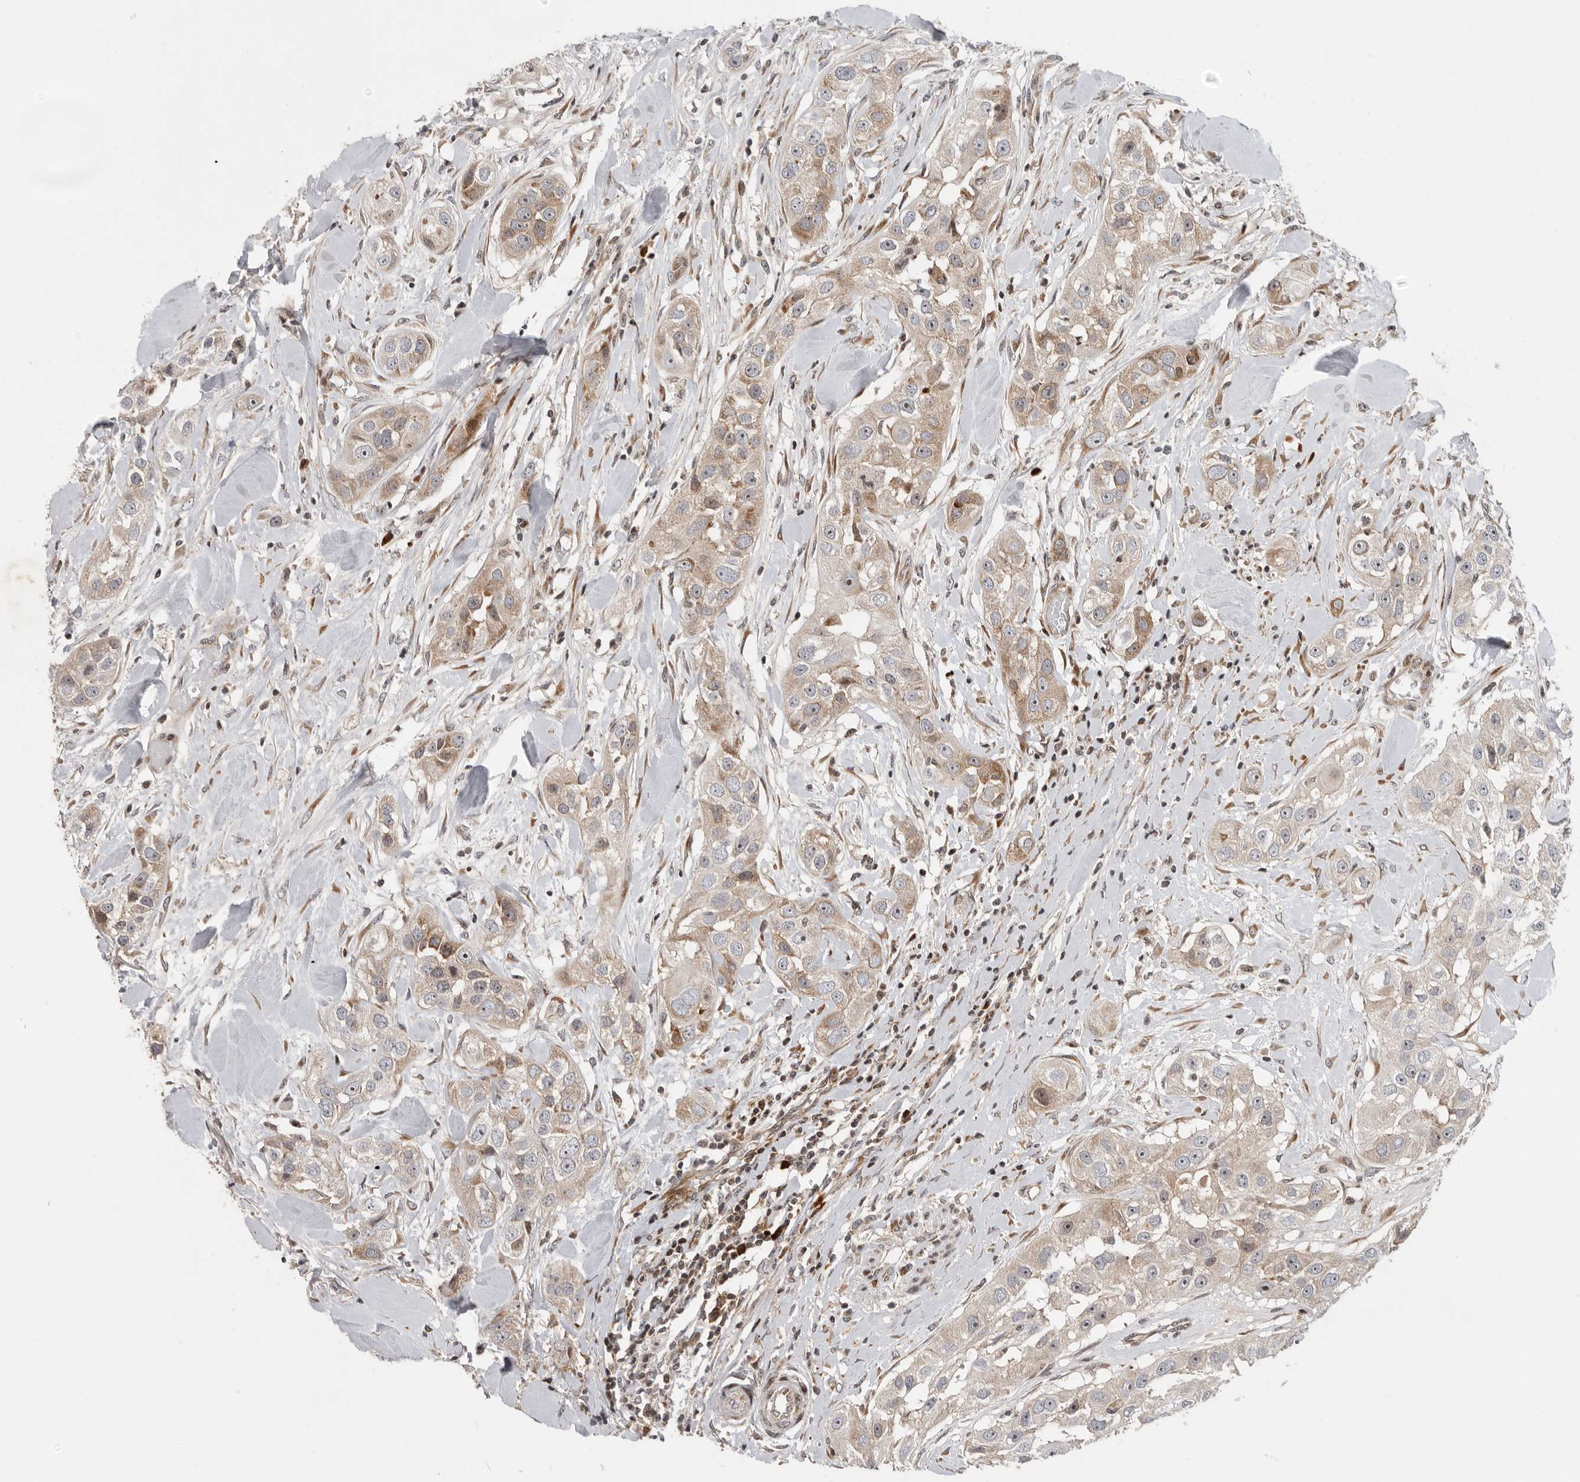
{"staining": {"intensity": "moderate", "quantity": "25%-75%", "location": "cytoplasmic/membranous"}, "tissue": "head and neck cancer", "cell_type": "Tumor cells", "image_type": "cancer", "snomed": [{"axis": "morphology", "description": "Normal tissue, NOS"}, {"axis": "morphology", "description": "Squamous cell carcinoma, NOS"}, {"axis": "topography", "description": "Skeletal muscle"}, {"axis": "topography", "description": "Head-Neck"}], "caption": "Immunohistochemical staining of head and neck cancer (squamous cell carcinoma) shows moderate cytoplasmic/membranous protein expression in approximately 25%-75% of tumor cells.", "gene": "FZD3", "patient": {"sex": "male", "age": 51}}